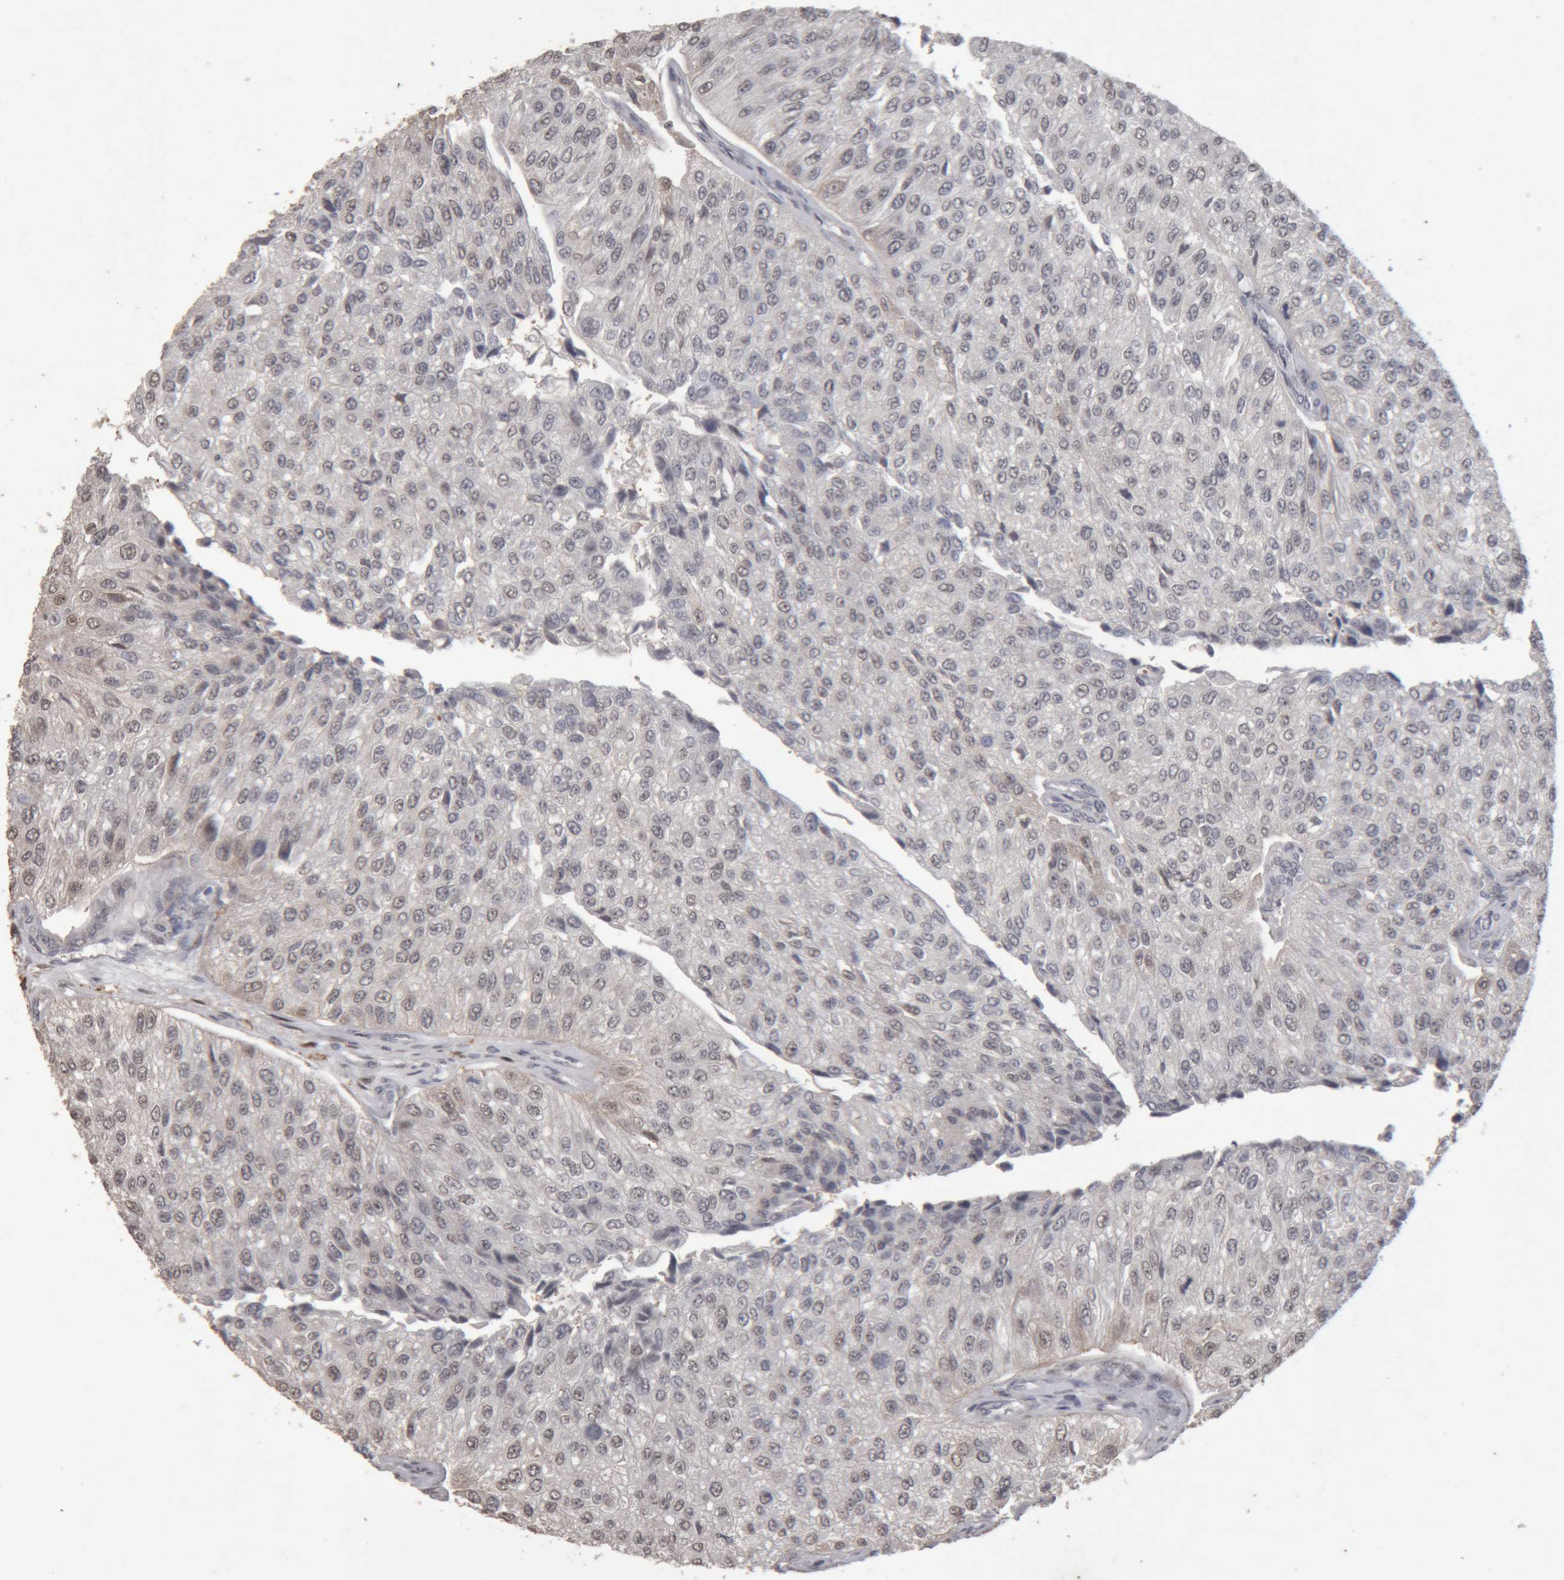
{"staining": {"intensity": "weak", "quantity": "<25%", "location": "nuclear"}, "tissue": "urothelial cancer", "cell_type": "Tumor cells", "image_type": "cancer", "snomed": [{"axis": "morphology", "description": "Urothelial carcinoma, High grade"}, {"axis": "topography", "description": "Kidney"}, {"axis": "topography", "description": "Urinary bladder"}], "caption": "High-grade urothelial carcinoma was stained to show a protein in brown. There is no significant staining in tumor cells. Nuclei are stained in blue.", "gene": "MEP1A", "patient": {"sex": "male", "age": 77}}